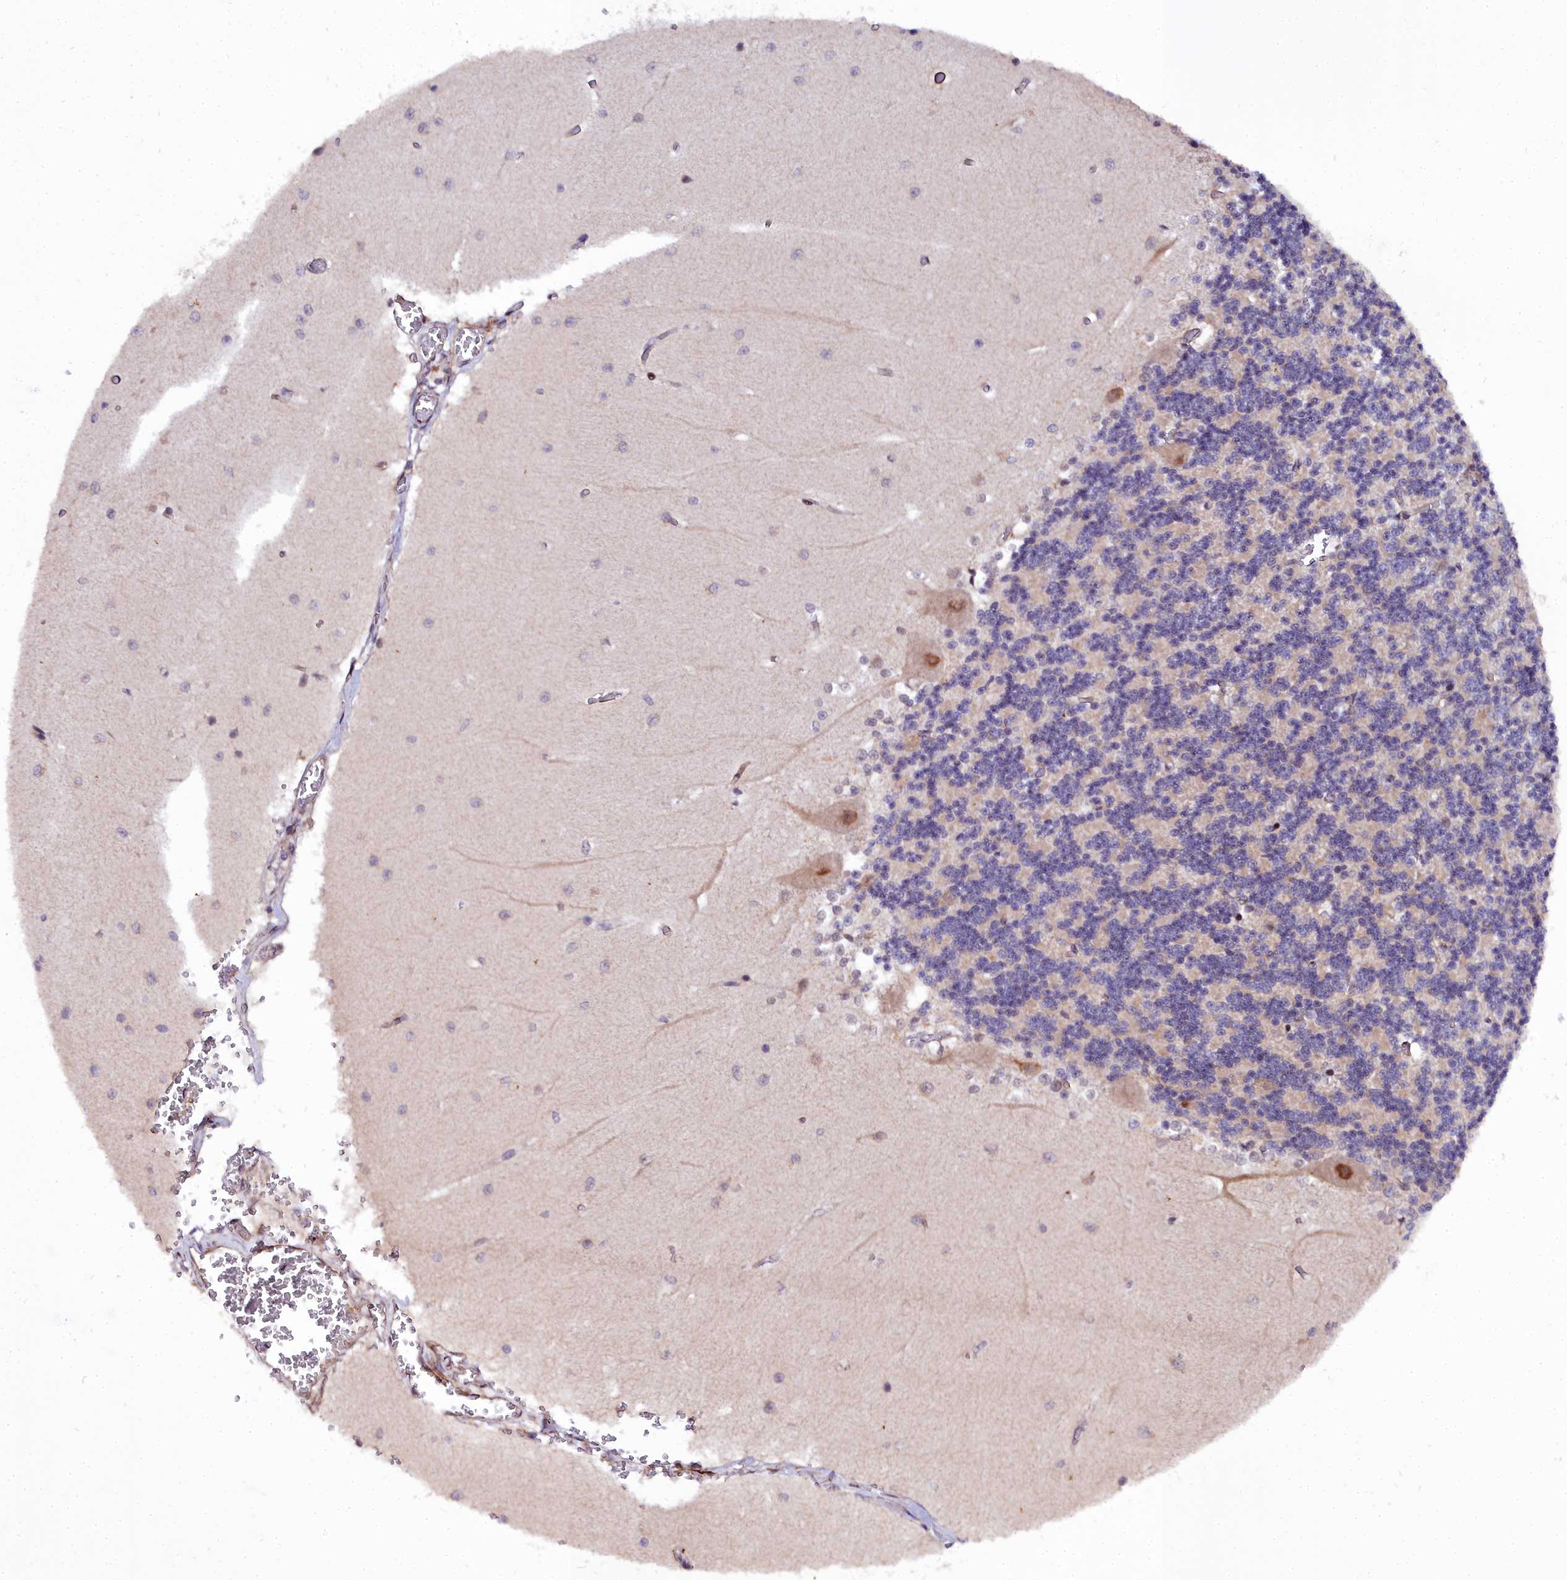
{"staining": {"intensity": "weak", "quantity": "<25%", "location": "cytoplasmic/membranous"}, "tissue": "cerebellum", "cell_type": "Cells in granular layer", "image_type": "normal", "snomed": [{"axis": "morphology", "description": "Normal tissue, NOS"}, {"axis": "topography", "description": "Cerebellum"}], "caption": "Normal cerebellum was stained to show a protein in brown. There is no significant positivity in cells in granular layer. (DAB IHC, high magnification).", "gene": "MRPS11", "patient": {"sex": "male", "age": 37}}